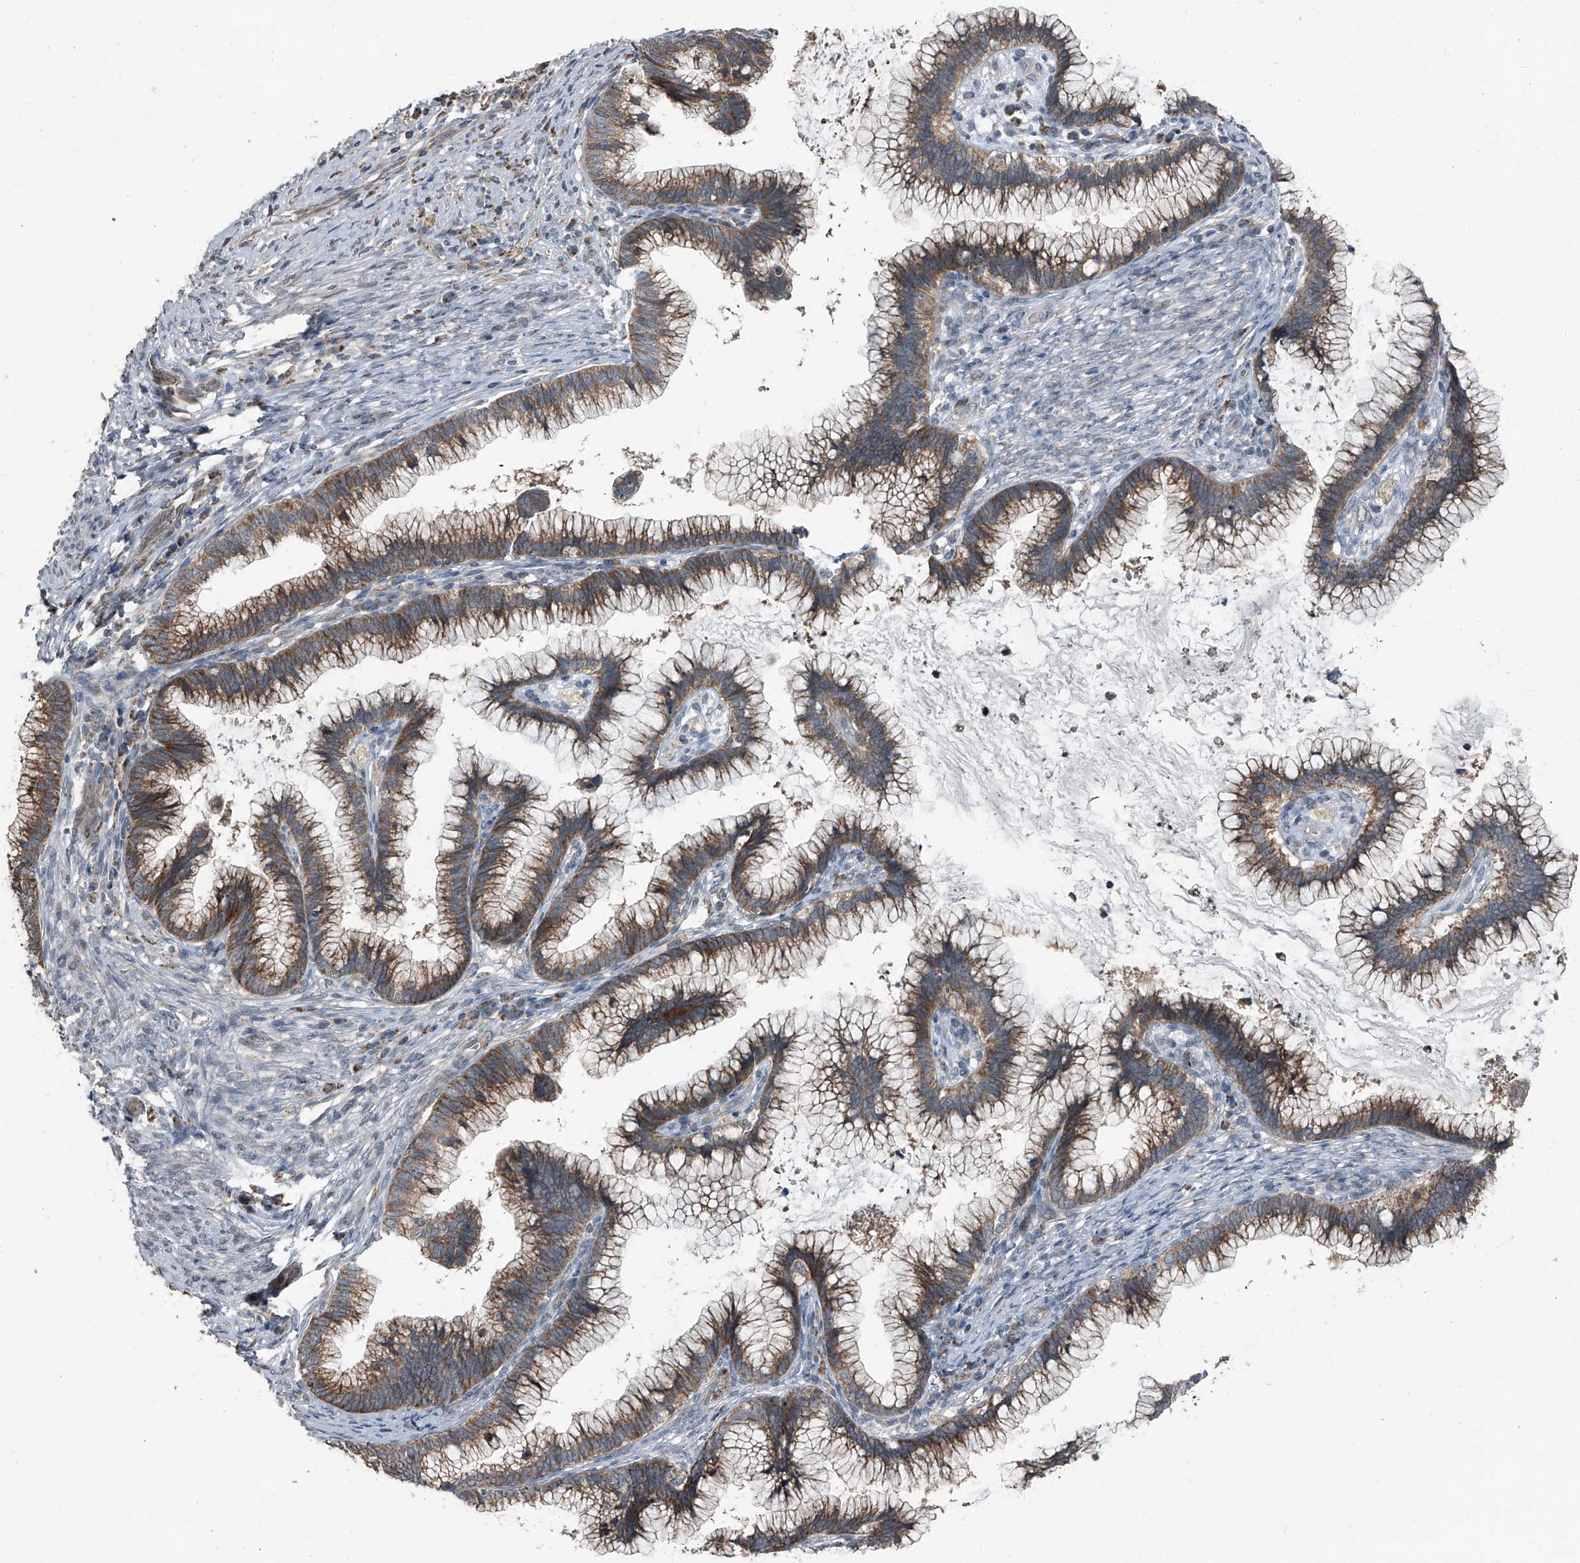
{"staining": {"intensity": "moderate", "quantity": ">75%", "location": "cytoplasmic/membranous"}, "tissue": "cervical cancer", "cell_type": "Tumor cells", "image_type": "cancer", "snomed": [{"axis": "morphology", "description": "Adenocarcinoma, NOS"}, {"axis": "topography", "description": "Cervix"}], "caption": "Cervical adenocarcinoma stained with IHC reveals moderate cytoplasmic/membranous expression in about >75% of tumor cells.", "gene": "CHRNA7", "patient": {"sex": "female", "age": 36}}